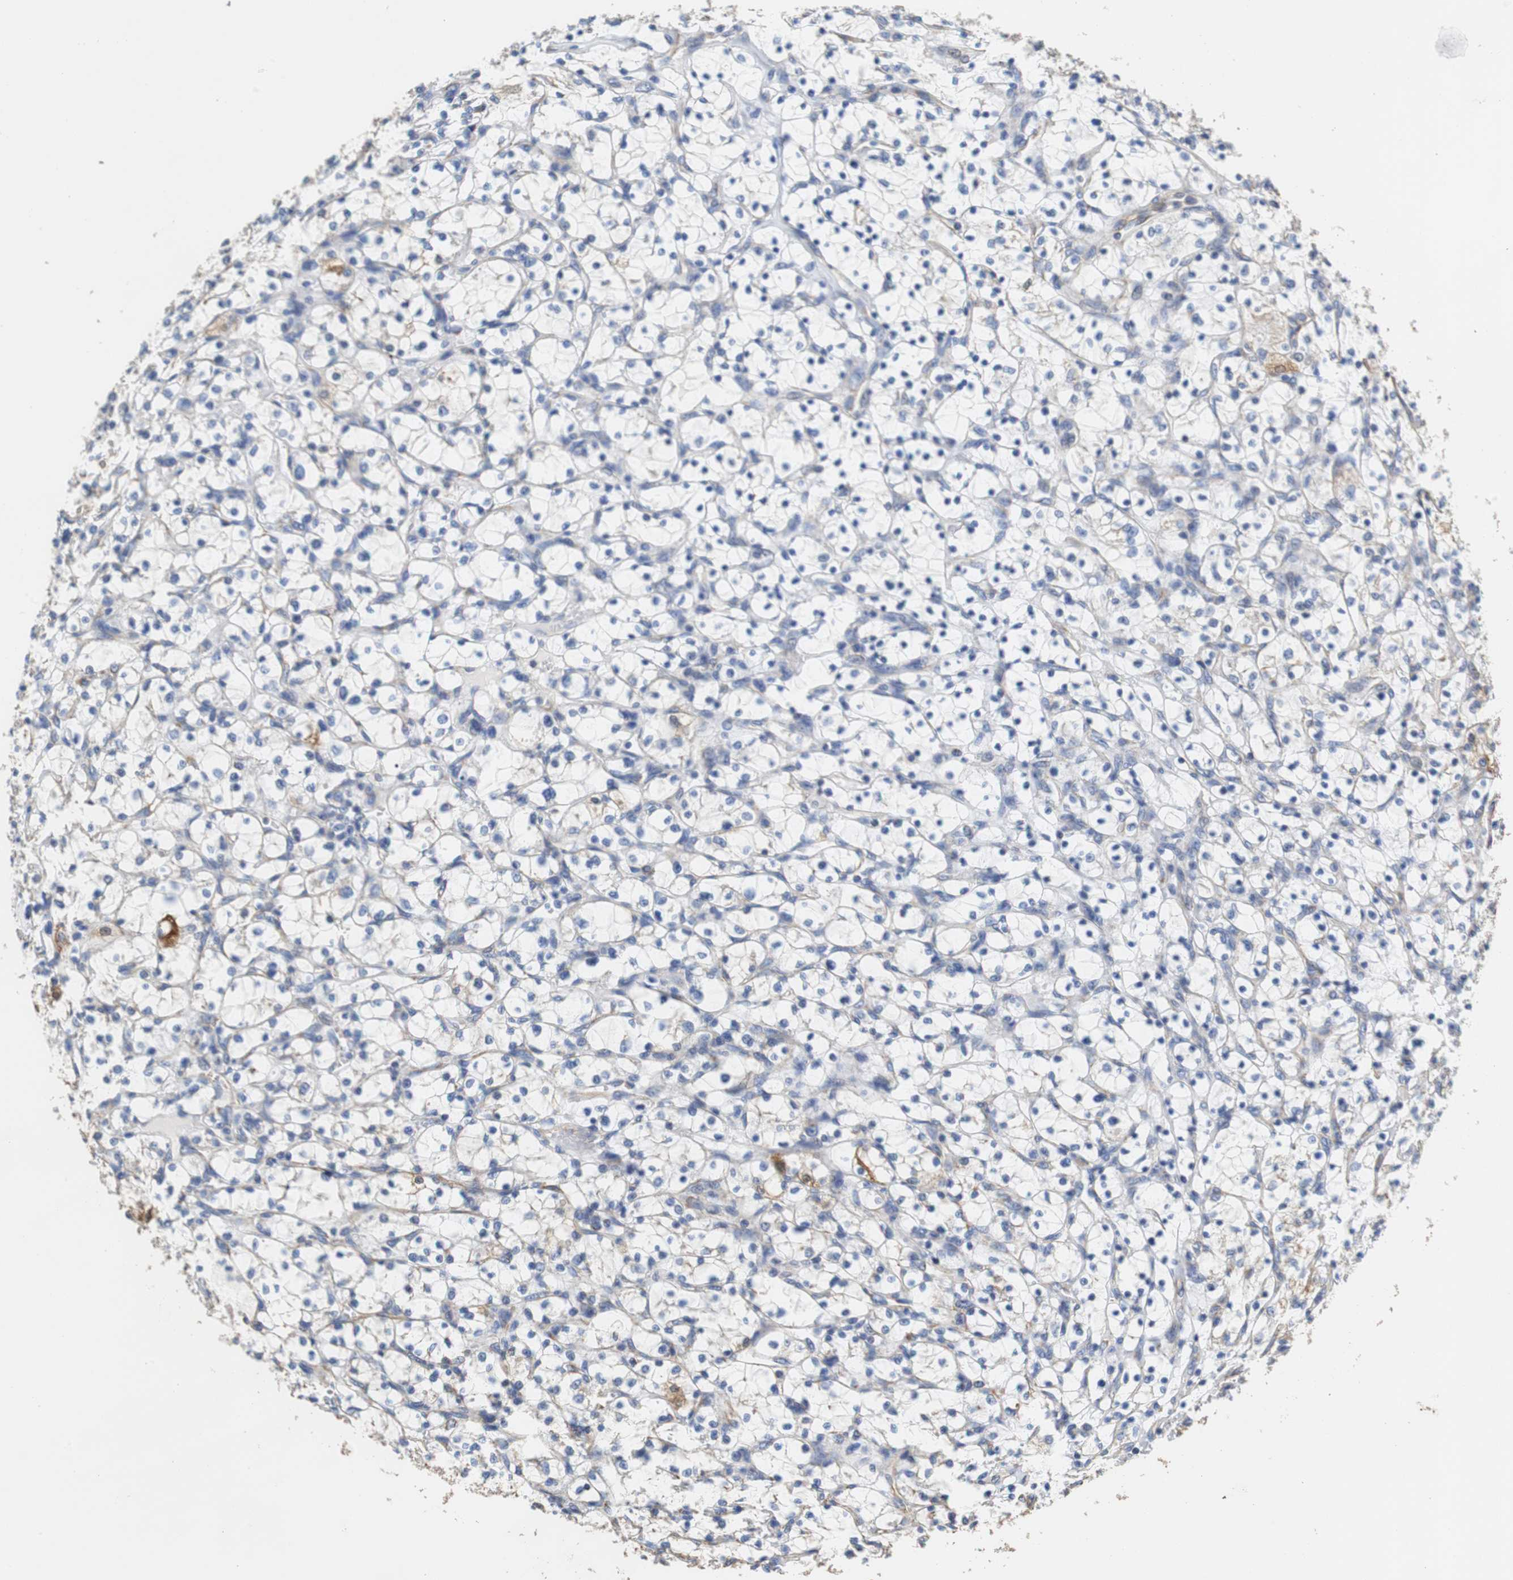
{"staining": {"intensity": "negative", "quantity": "none", "location": "none"}, "tissue": "renal cancer", "cell_type": "Tumor cells", "image_type": "cancer", "snomed": [{"axis": "morphology", "description": "Adenocarcinoma, NOS"}, {"axis": "topography", "description": "Kidney"}], "caption": "The histopathology image exhibits no significant staining in tumor cells of adenocarcinoma (renal).", "gene": "PCK1", "patient": {"sex": "female", "age": 69}}